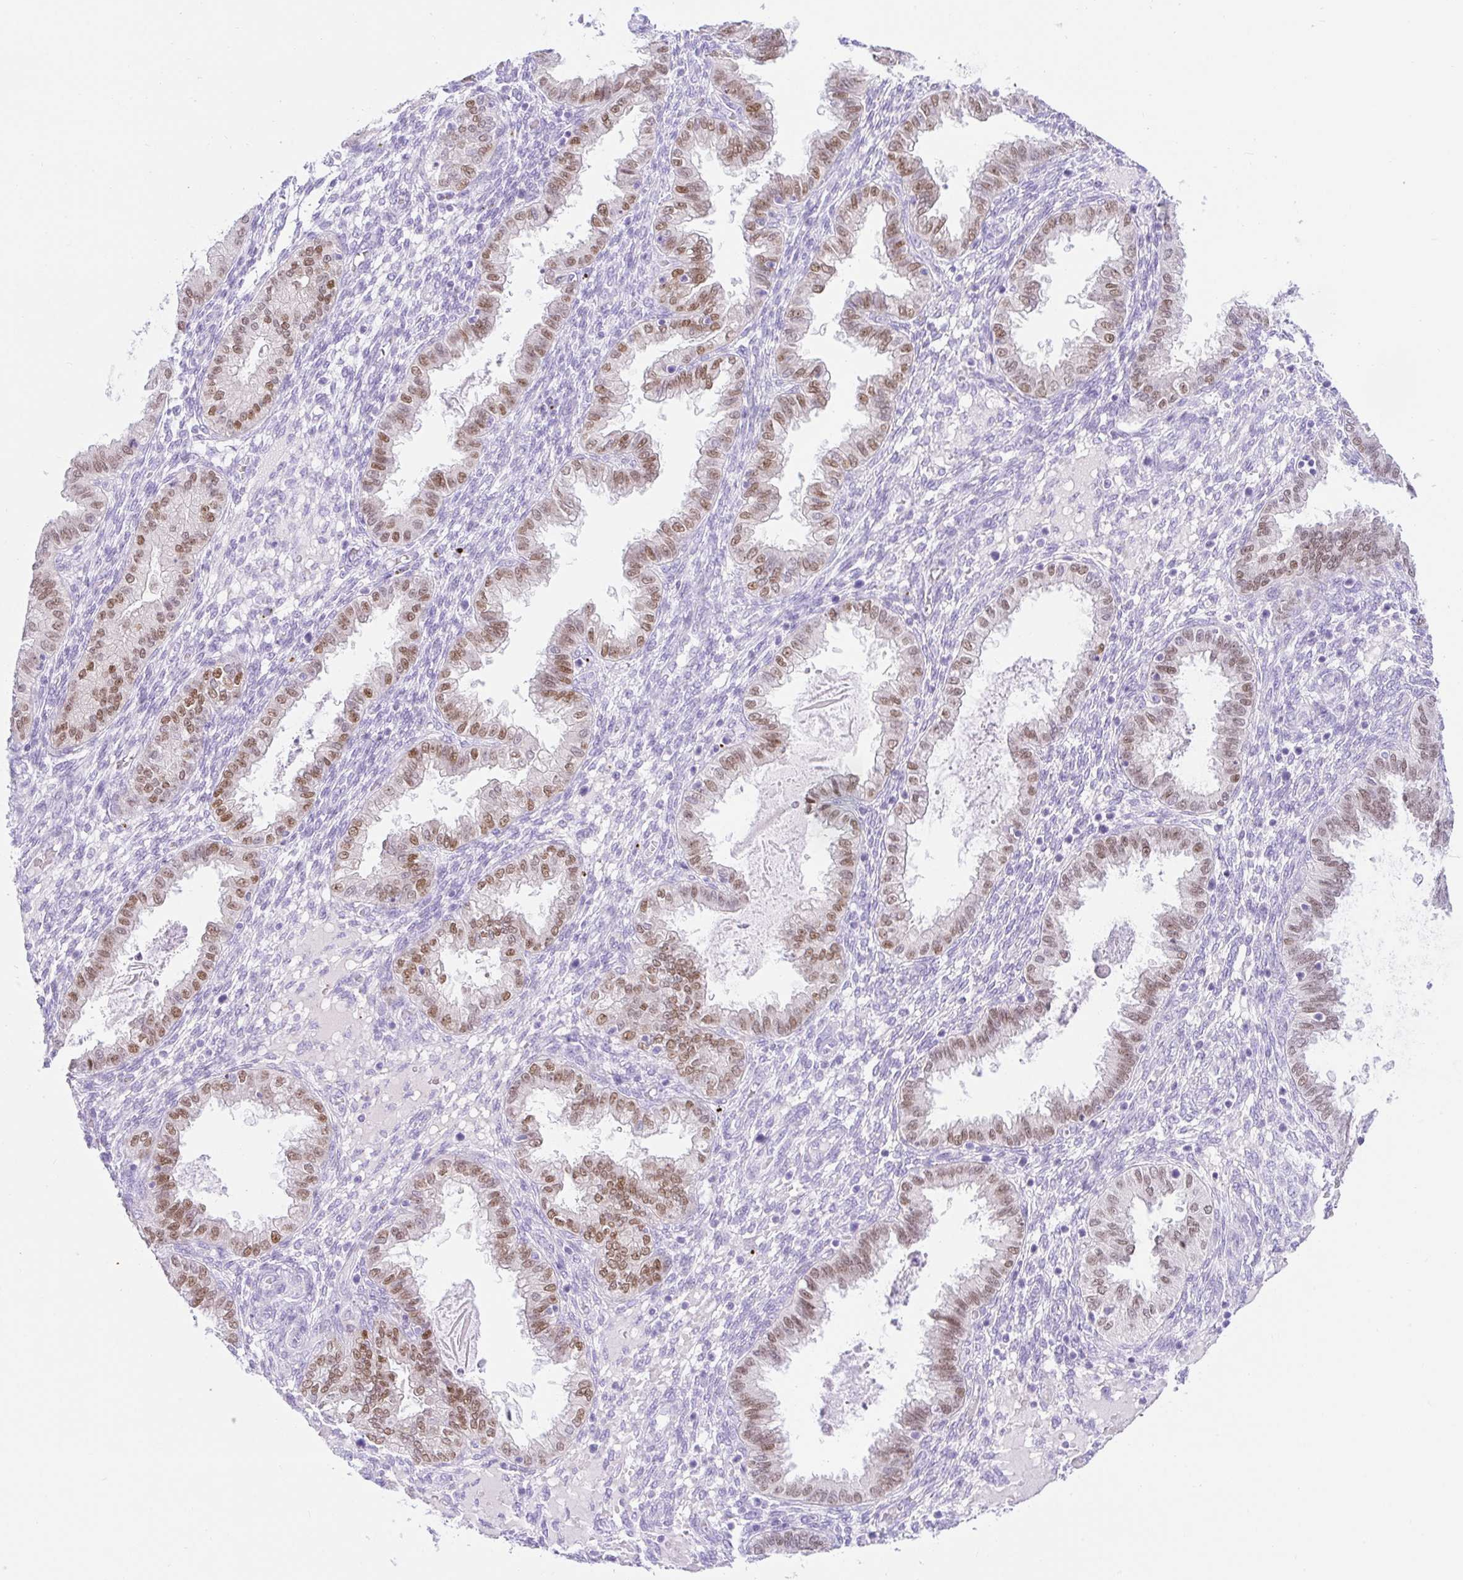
{"staining": {"intensity": "negative", "quantity": "none", "location": "none"}, "tissue": "endometrium", "cell_type": "Cells in endometrial stroma", "image_type": "normal", "snomed": [{"axis": "morphology", "description": "Normal tissue, NOS"}, {"axis": "topography", "description": "Endometrium"}], "caption": "This is an immunohistochemistry (IHC) micrograph of unremarkable human endometrium. There is no expression in cells in endometrial stroma.", "gene": "PAX8", "patient": {"sex": "female", "age": 33}}